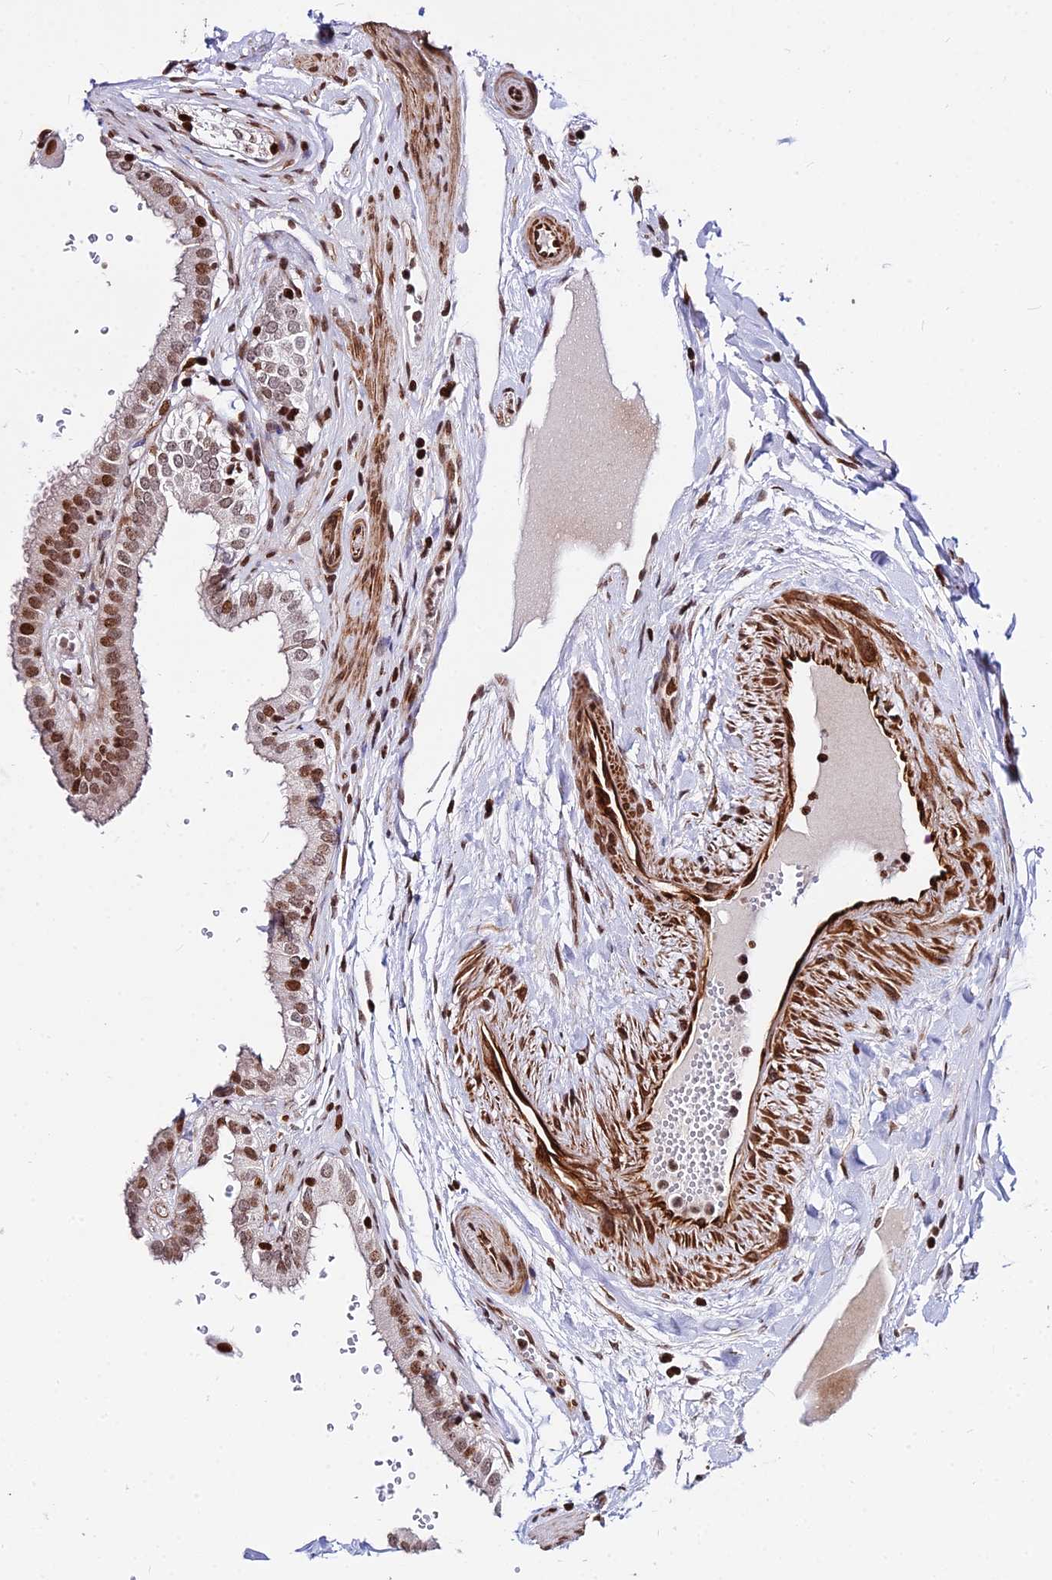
{"staining": {"intensity": "strong", "quantity": ">75%", "location": "nuclear"}, "tissue": "gallbladder", "cell_type": "Glandular cells", "image_type": "normal", "snomed": [{"axis": "morphology", "description": "Normal tissue, NOS"}, {"axis": "topography", "description": "Gallbladder"}], "caption": "A micrograph of gallbladder stained for a protein displays strong nuclear brown staining in glandular cells.", "gene": "NYAP2", "patient": {"sex": "female", "age": 61}}